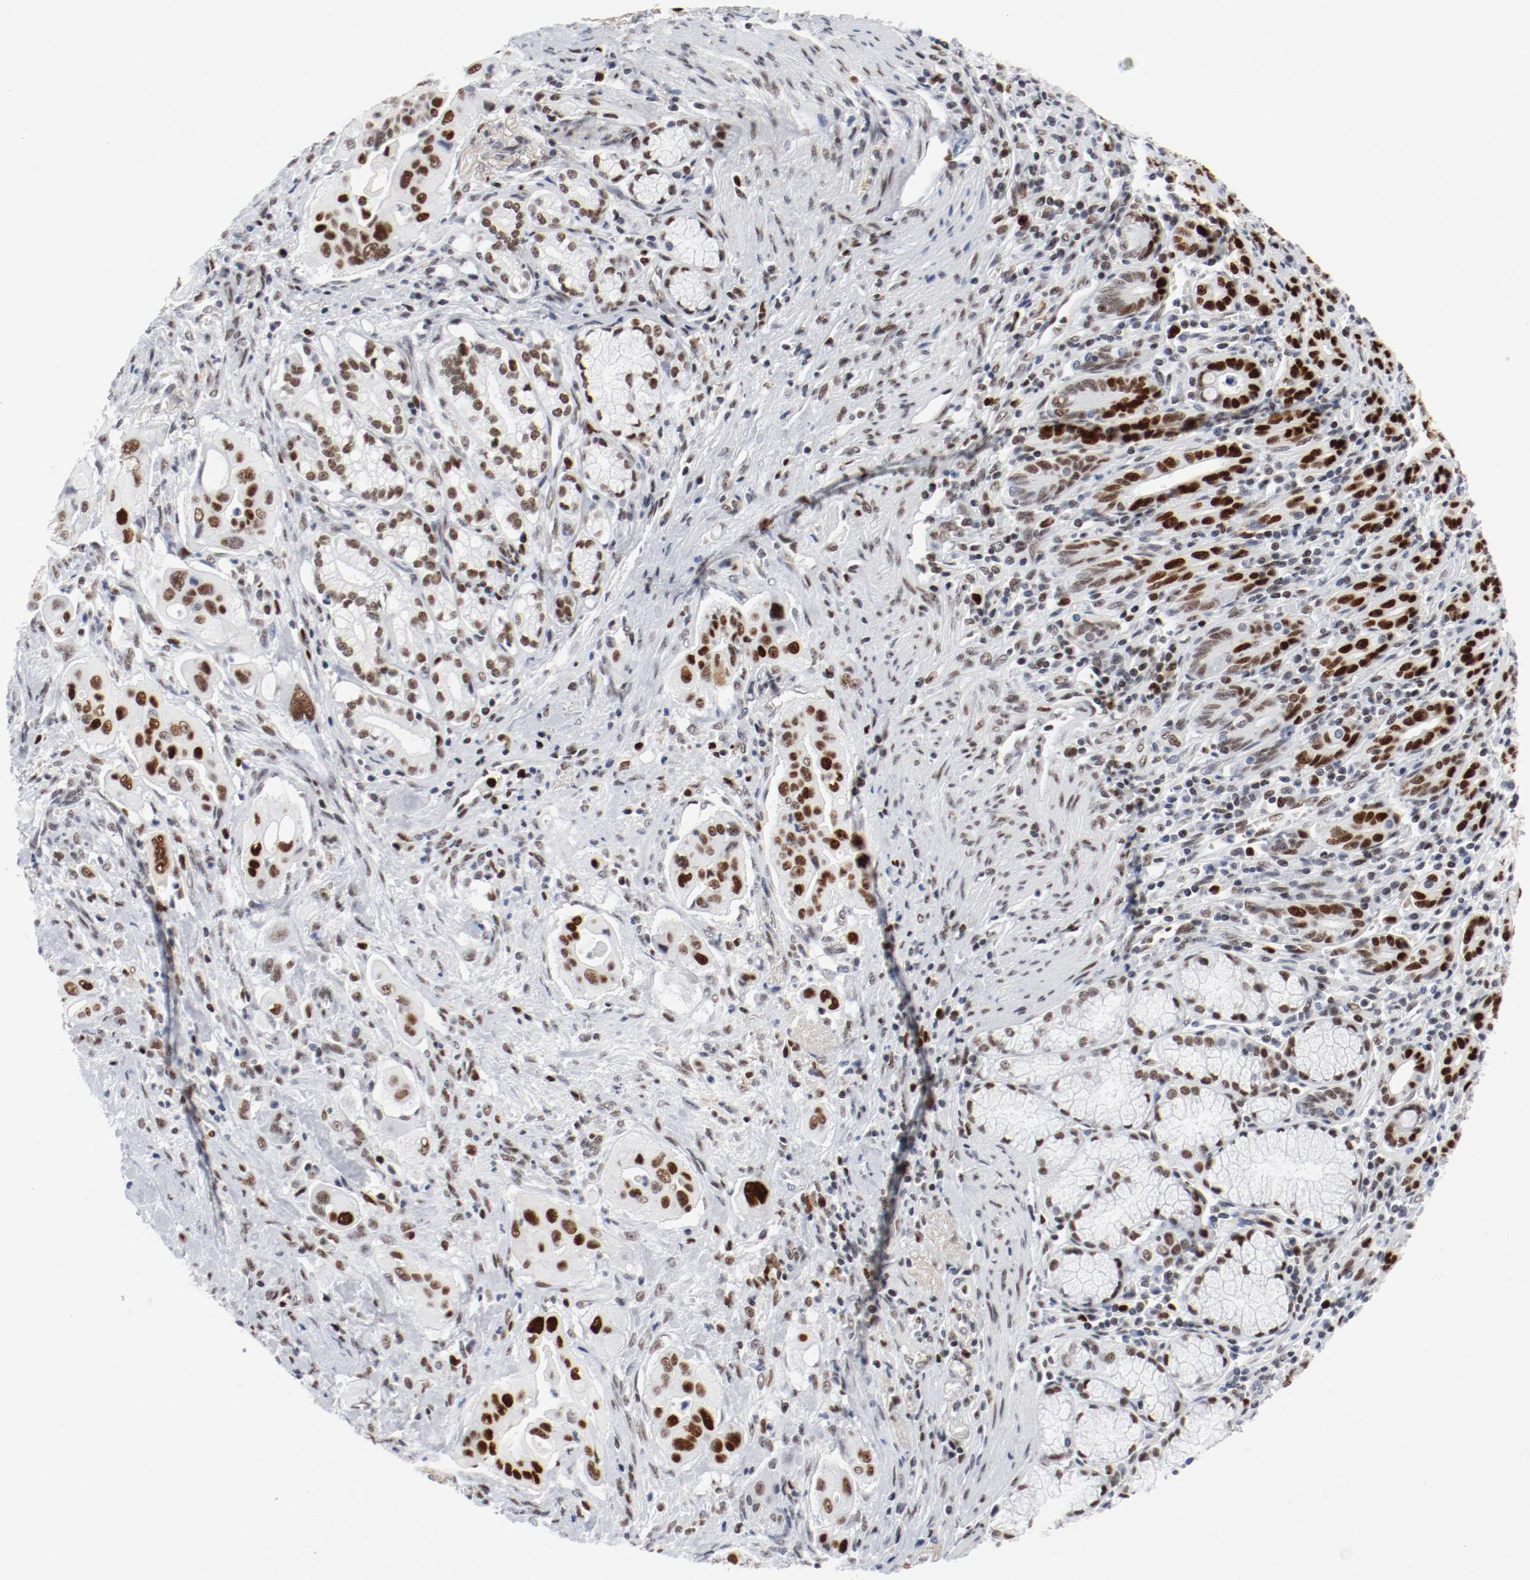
{"staining": {"intensity": "strong", "quantity": ">75%", "location": "nuclear"}, "tissue": "pancreatic cancer", "cell_type": "Tumor cells", "image_type": "cancer", "snomed": [{"axis": "morphology", "description": "Adenocarcinoma, NOS"}, {"axis": "topography", "description": "Pancreas"}], "caption": "An image showing strong nuclear positivity in approximately >75% of tumor cells in pancreatic cancer, as visualized by brown immunohistochemical staining.", "gene": "POLD1", "patient": {"sex": "male", "age": 77}}